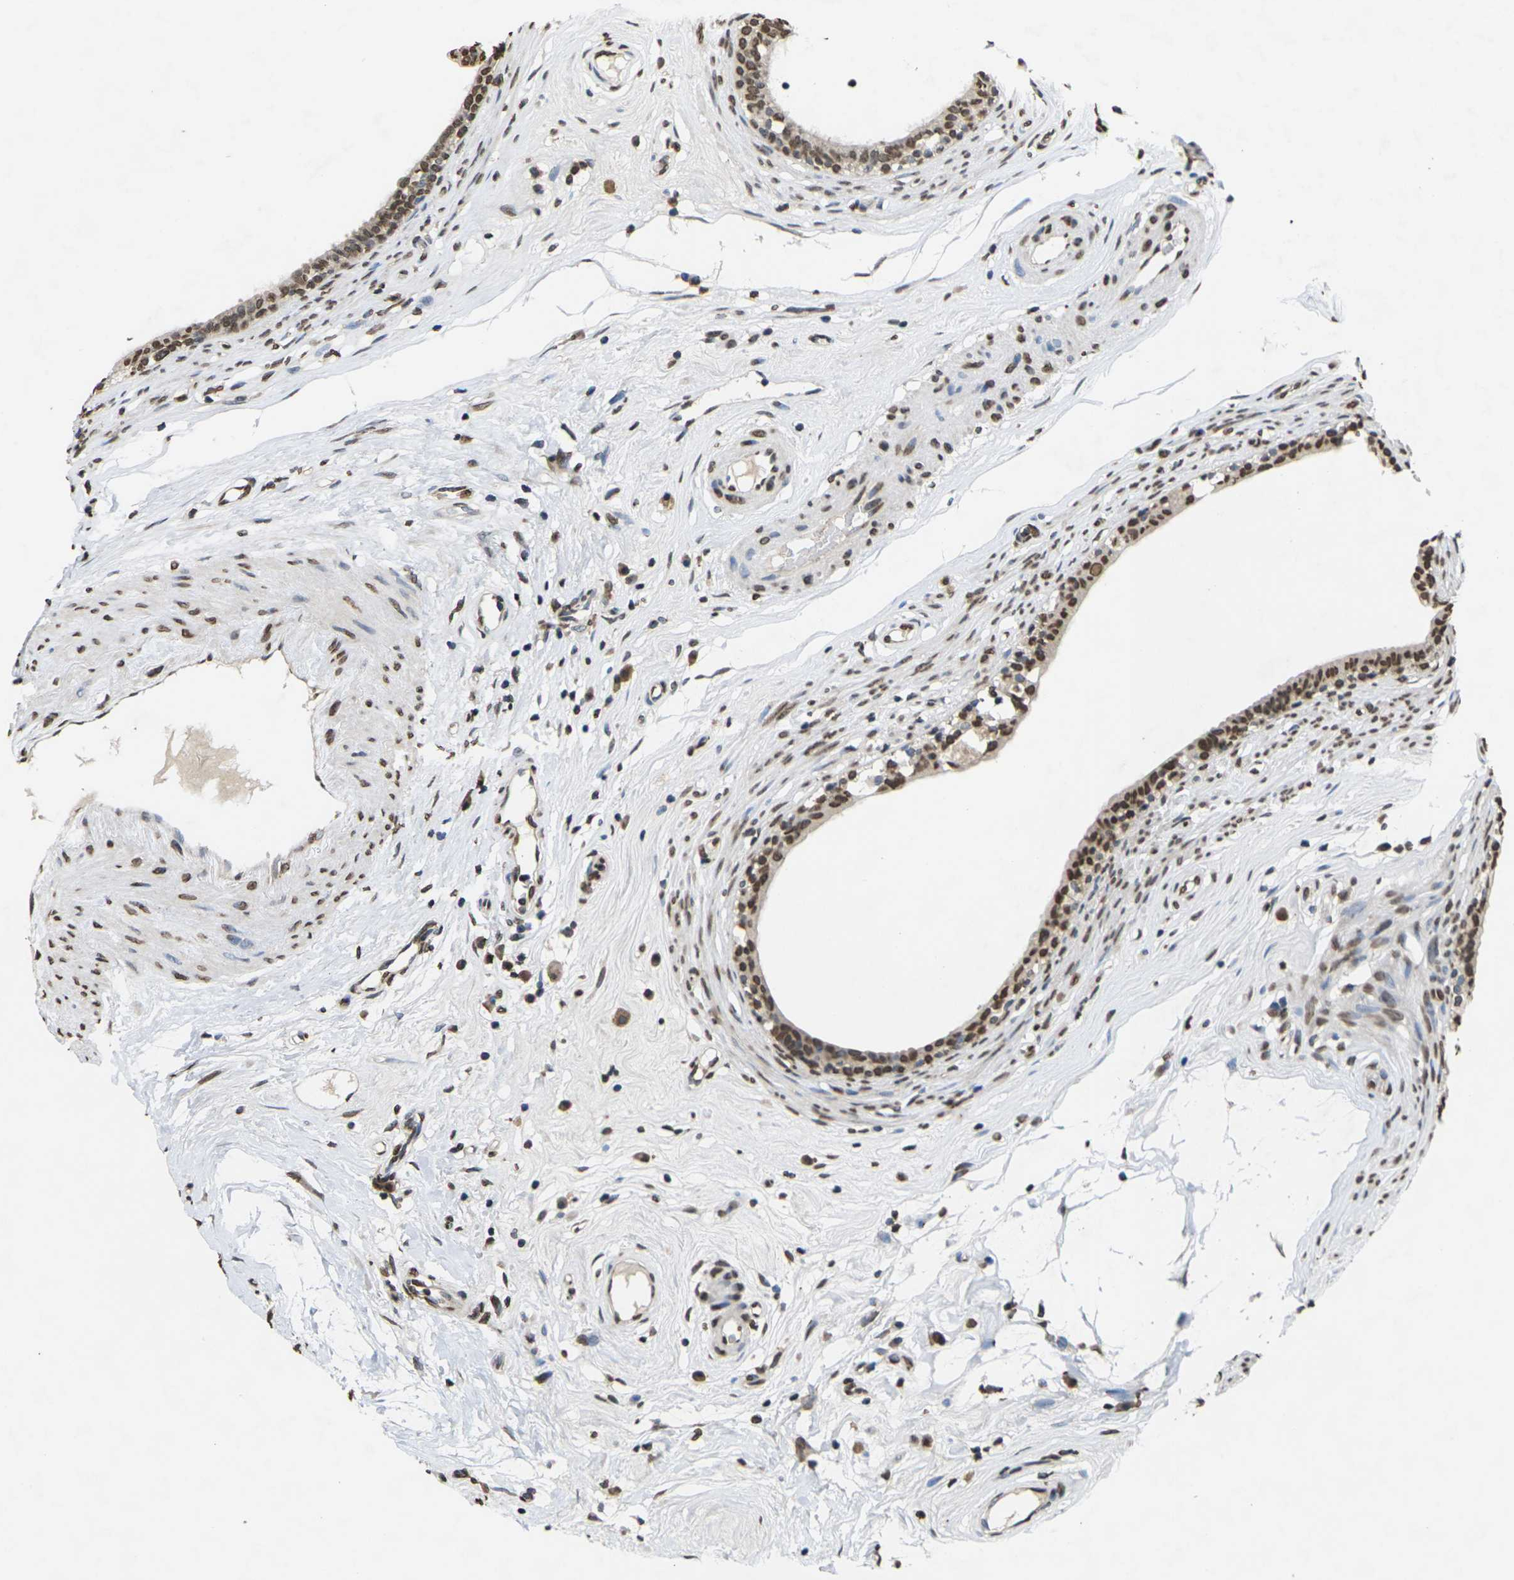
{"staining": {"intensity": "strong", "quantity": ">75%", "location": "nuclear"}, "tissue": "epididymis", "cell_type": "Glandular cells", "image_type": "normal", "snomed": [{"axis": "morphology", "description": "Normal tissue, NOS"}, {"axis": "morphology", "description": "Inflammation, NOS"}, {"axis": "topography", "description": "Epididymis"}], "caption": "Immunohistochemical staining of unremarkable human epididymis displays >75% levels of strong nuclear protein positivity in approximately >75% of glandular cells. (IHC, brightfield microscopy, high magnification).", "gene": "EMSY", "patient": {"sex": "male", "age": 84}}